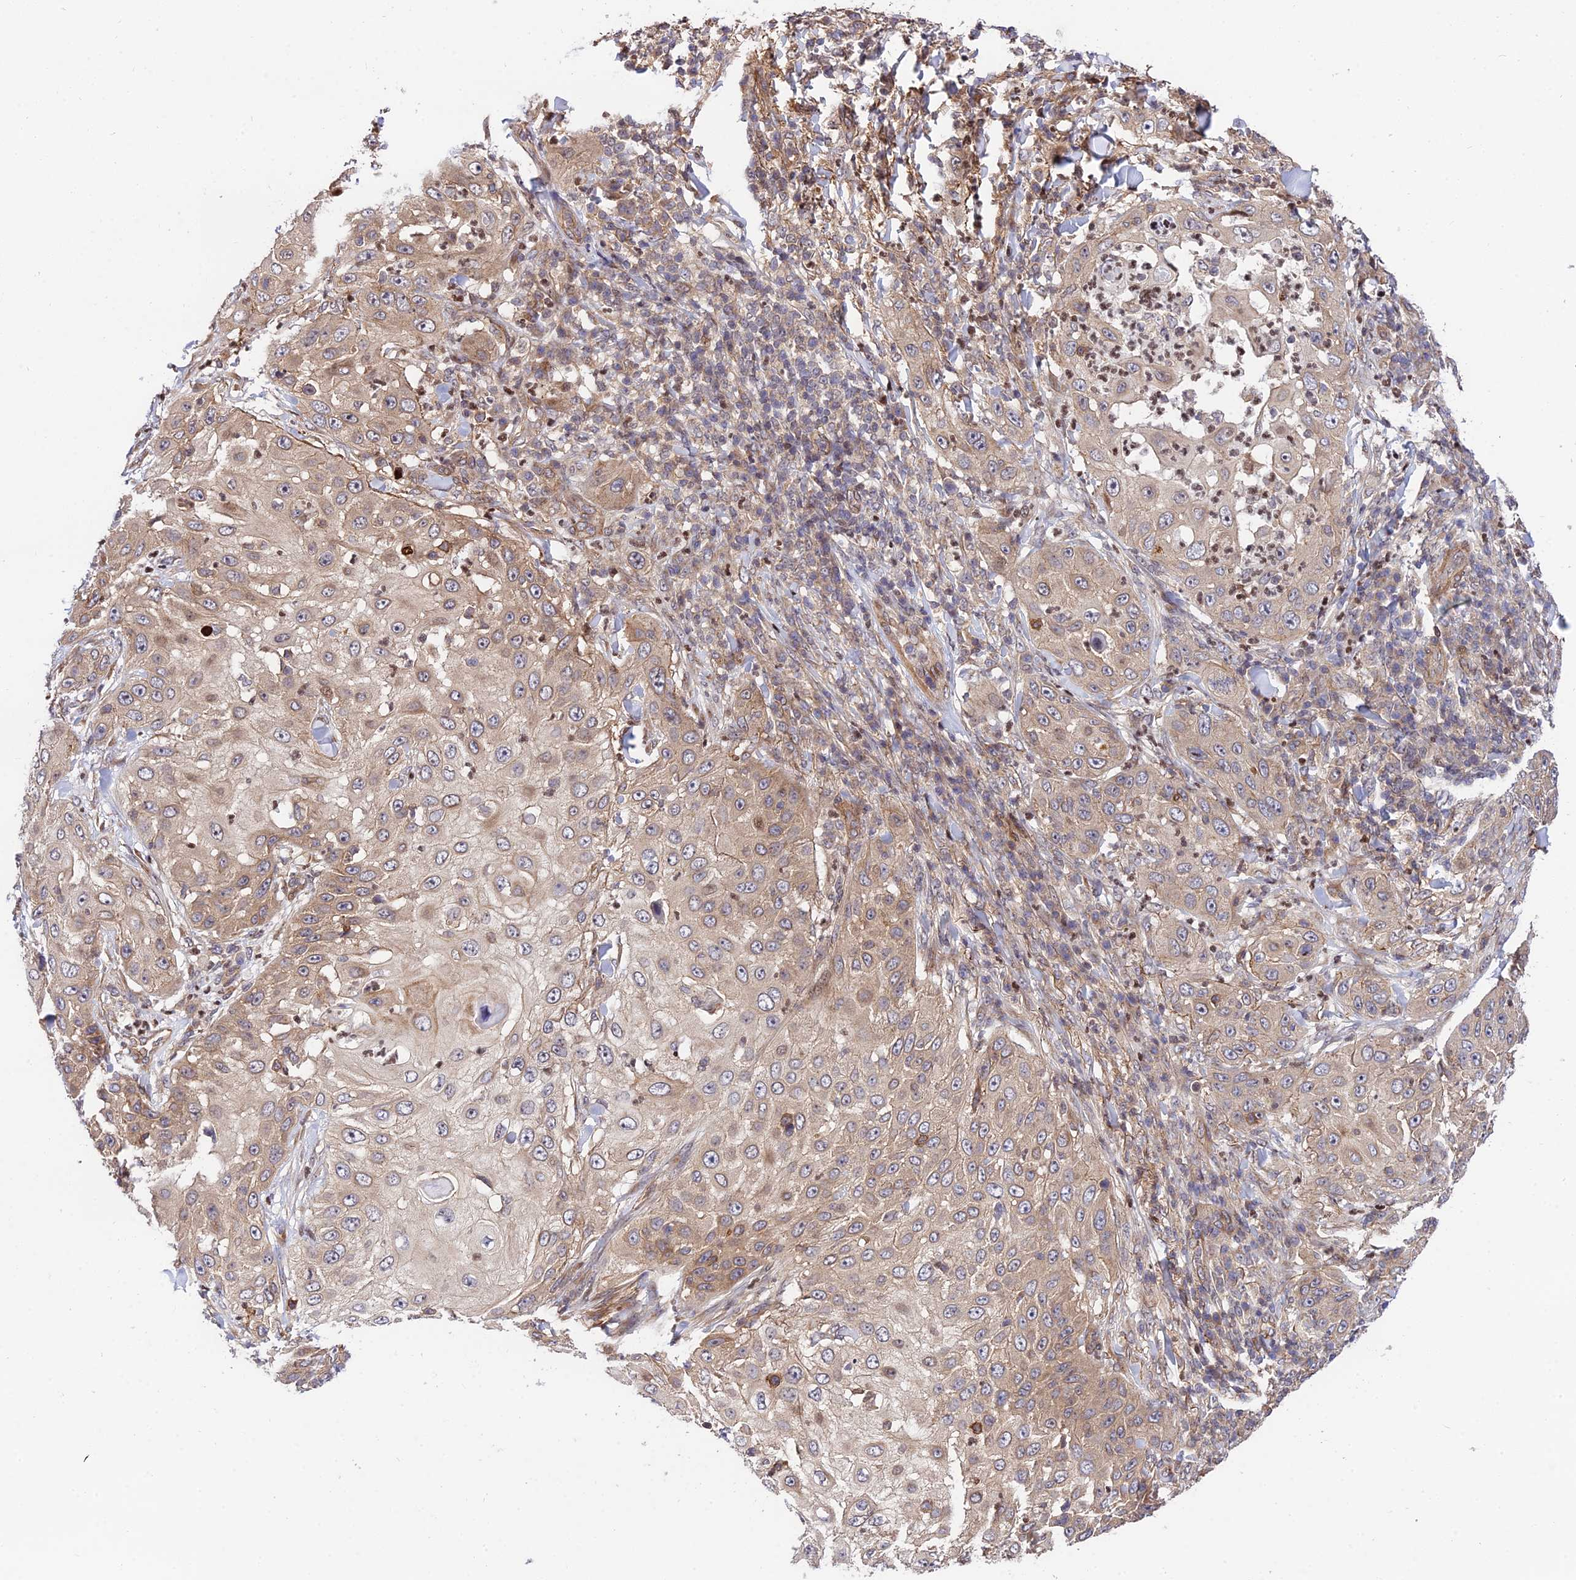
{"staining": {"intensity": "weak", "quantity": ">75%", "location": "cytoplasmic/membranous"}, "tissue": "skin cancer", "cell_type": "Tumor cells", "image_type": "cancer", "snomed": [{"axis": "morphology", "description": "Squamous cell carcinoma, NOS"}, {"axis": "topography", "description": "Skin"}], "caption": "An IHC image of neoplastic tissue is shown. Protein staining in brown shows weak cytoplasmic/membranous positivity in squamous cell carcinoma (skin) within tumor cells.", "gene": "SMG6", "patient": {"sex": "female", "age": 44}}